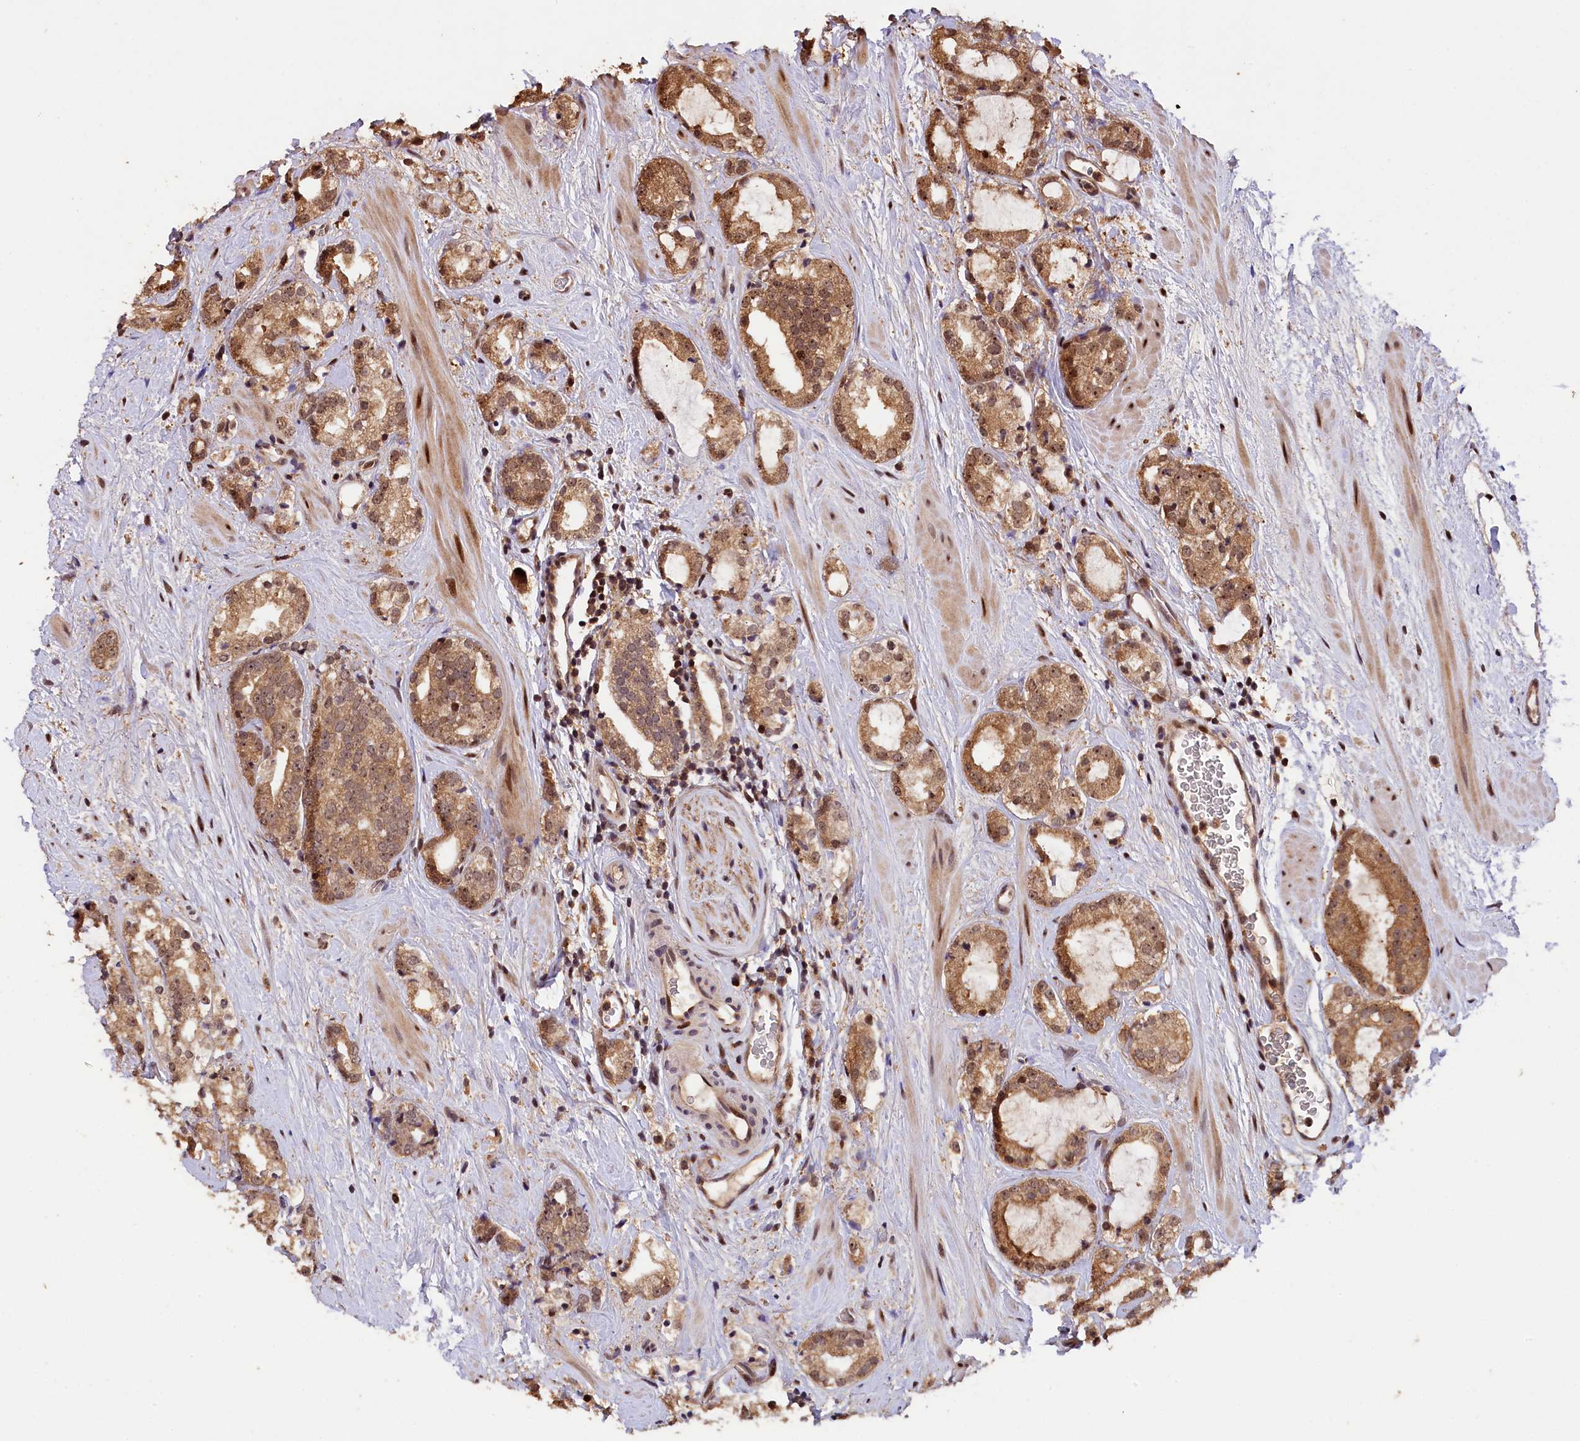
{"staining": {"intensity": "moderate", "quantity": ">75%", "location": "cytoplasmic/membranous"}, "tissue": "prostate cancer", "cell_type": "Tumor cells", "image_type": "cancer", "snomed": [{"axis": "morphology", "description": "Adenocarcinoma, High grade"}, {"axis": "topography", "description": "Prostate"}], "caption": "DAB immunohistochemical staining of human high-grade adenocarcinoma (prostate) shows moderate cytoplasmic/membranous protein positivity in about >75% of tumor cells. (DAB IHC with brightfield microscopy, high magnification).", "gene": "PHAF1", "patient": {"sex": "male", "age": 64}}